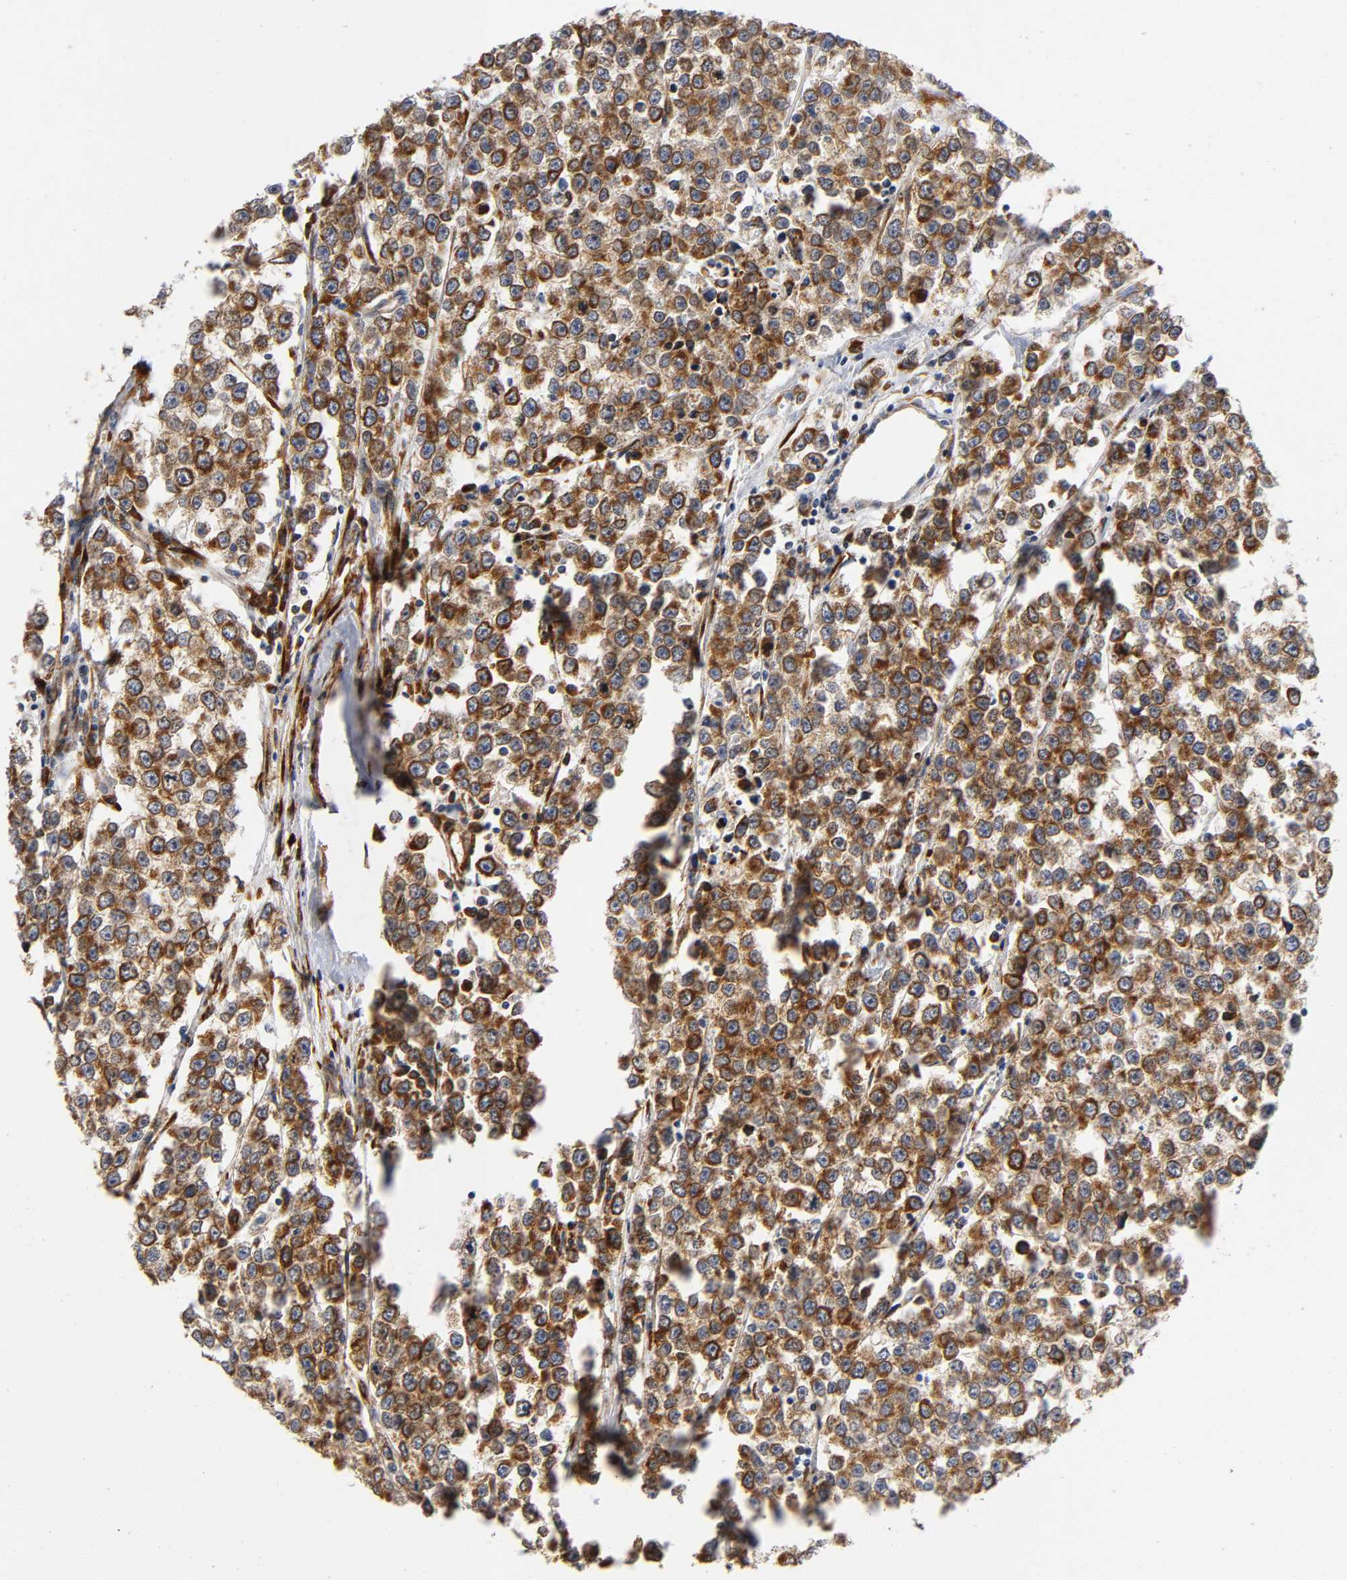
{"staining": {"intensity": "strong", "quantity": ">75%", "location": "cytoplasmic/membranous"}, "tissue": "testis cancer", "cell_type": "Tumor cells", "image_type": "cancer", "snomed": [{"axis": "morphology", "description": "Seminoma, NOS"}, {"axis": "morphology", "description": "Carcinoma, Embryonal, NOS"}, {"axis": "topography", "description": "Testis"}], "caption": "A micrograph of testis cancer (embryonal carcinoma) stained for a protein exhibits strong cytoplasmic/membranous brown staining in tumor cells.", "gene": "SOS2", "patient": {"sex": "male", "age": 52}}